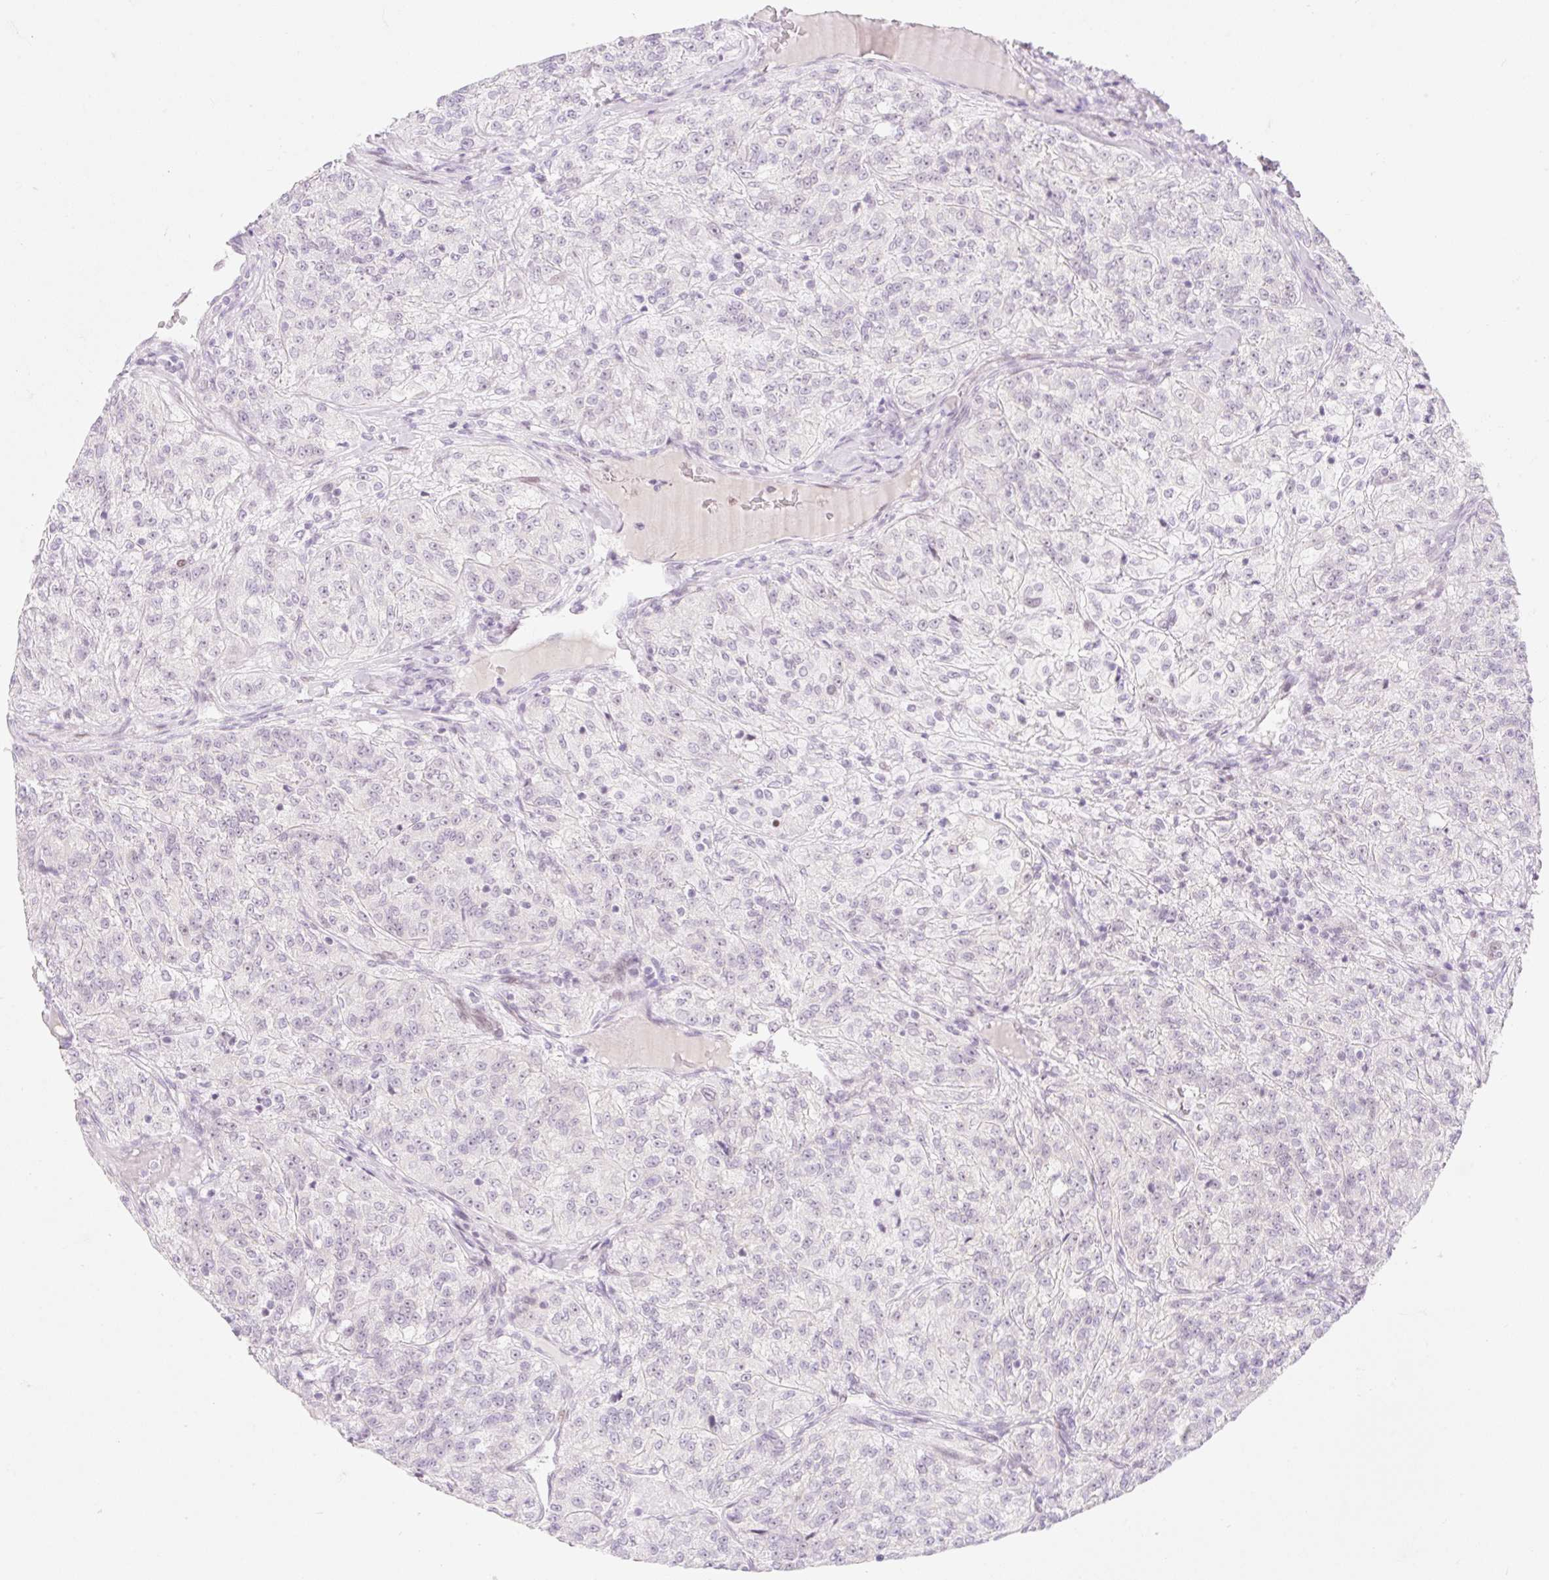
{"staining": {"intensity": "negative", "quantity": "none", "location": "none"}, "tissue": "renal cancer", "cell_type": "Tumor cells", "image_type": "cancer", "snomed": [{"axis": "morphology", "description": "Adenocarcinoma, NOS"}, {"axis": "topography", "description": "Kidney"}], "caption": "This histopathology image is of adenocarcinoma (renal) stained with immunohistochemistry (IHC) to label a protein in brown with the nuclei are counter-stained blue. There is no positivity in tumor cells.", "gene": "H2BW1", "patient": {"sex": "female", "age": 63}}